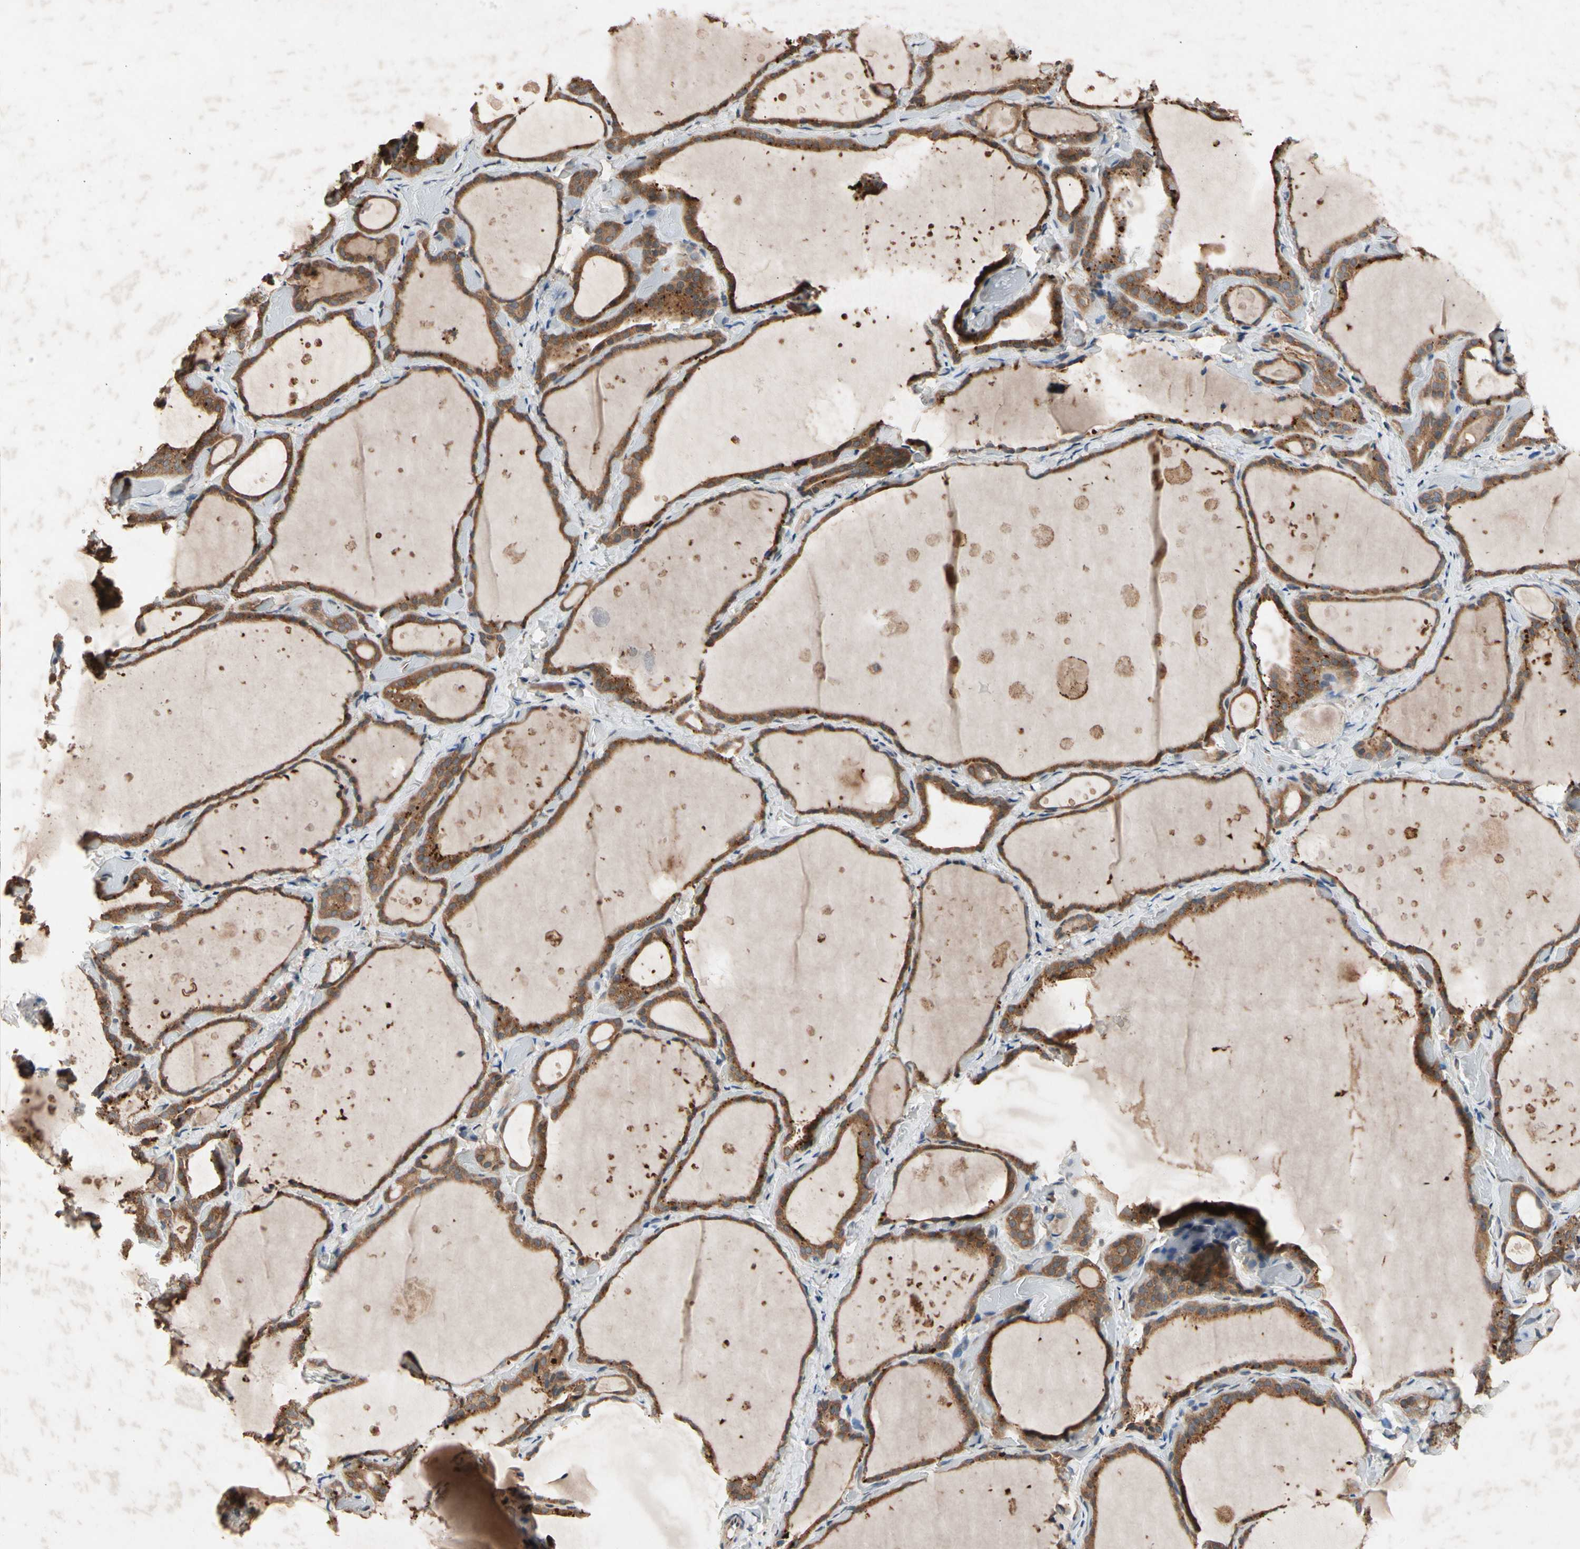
{"staining": {"intensity": "moderate", "quantity": ">75%", "location": "cytoplasmic/membranous"}, "tissue": "thyroid gland", "cell_type": "Glandular cells", "image_type": "normal", "snomed": [{"axis": "morphology", "description": "Normal tissue, NOS"}, {"axis": "topography", "description": "Thyroid gland"}], "caption": "An immunohistochemistry (IHC) histopathology image of unremarkable tissue is shown. Protein staining in brown highlights moderate cytoplasmic/membranous positivity in thyroid gland within glandular cells.", "gene": "PRDX4", "patient": {"sex": "female", "age": 44}}